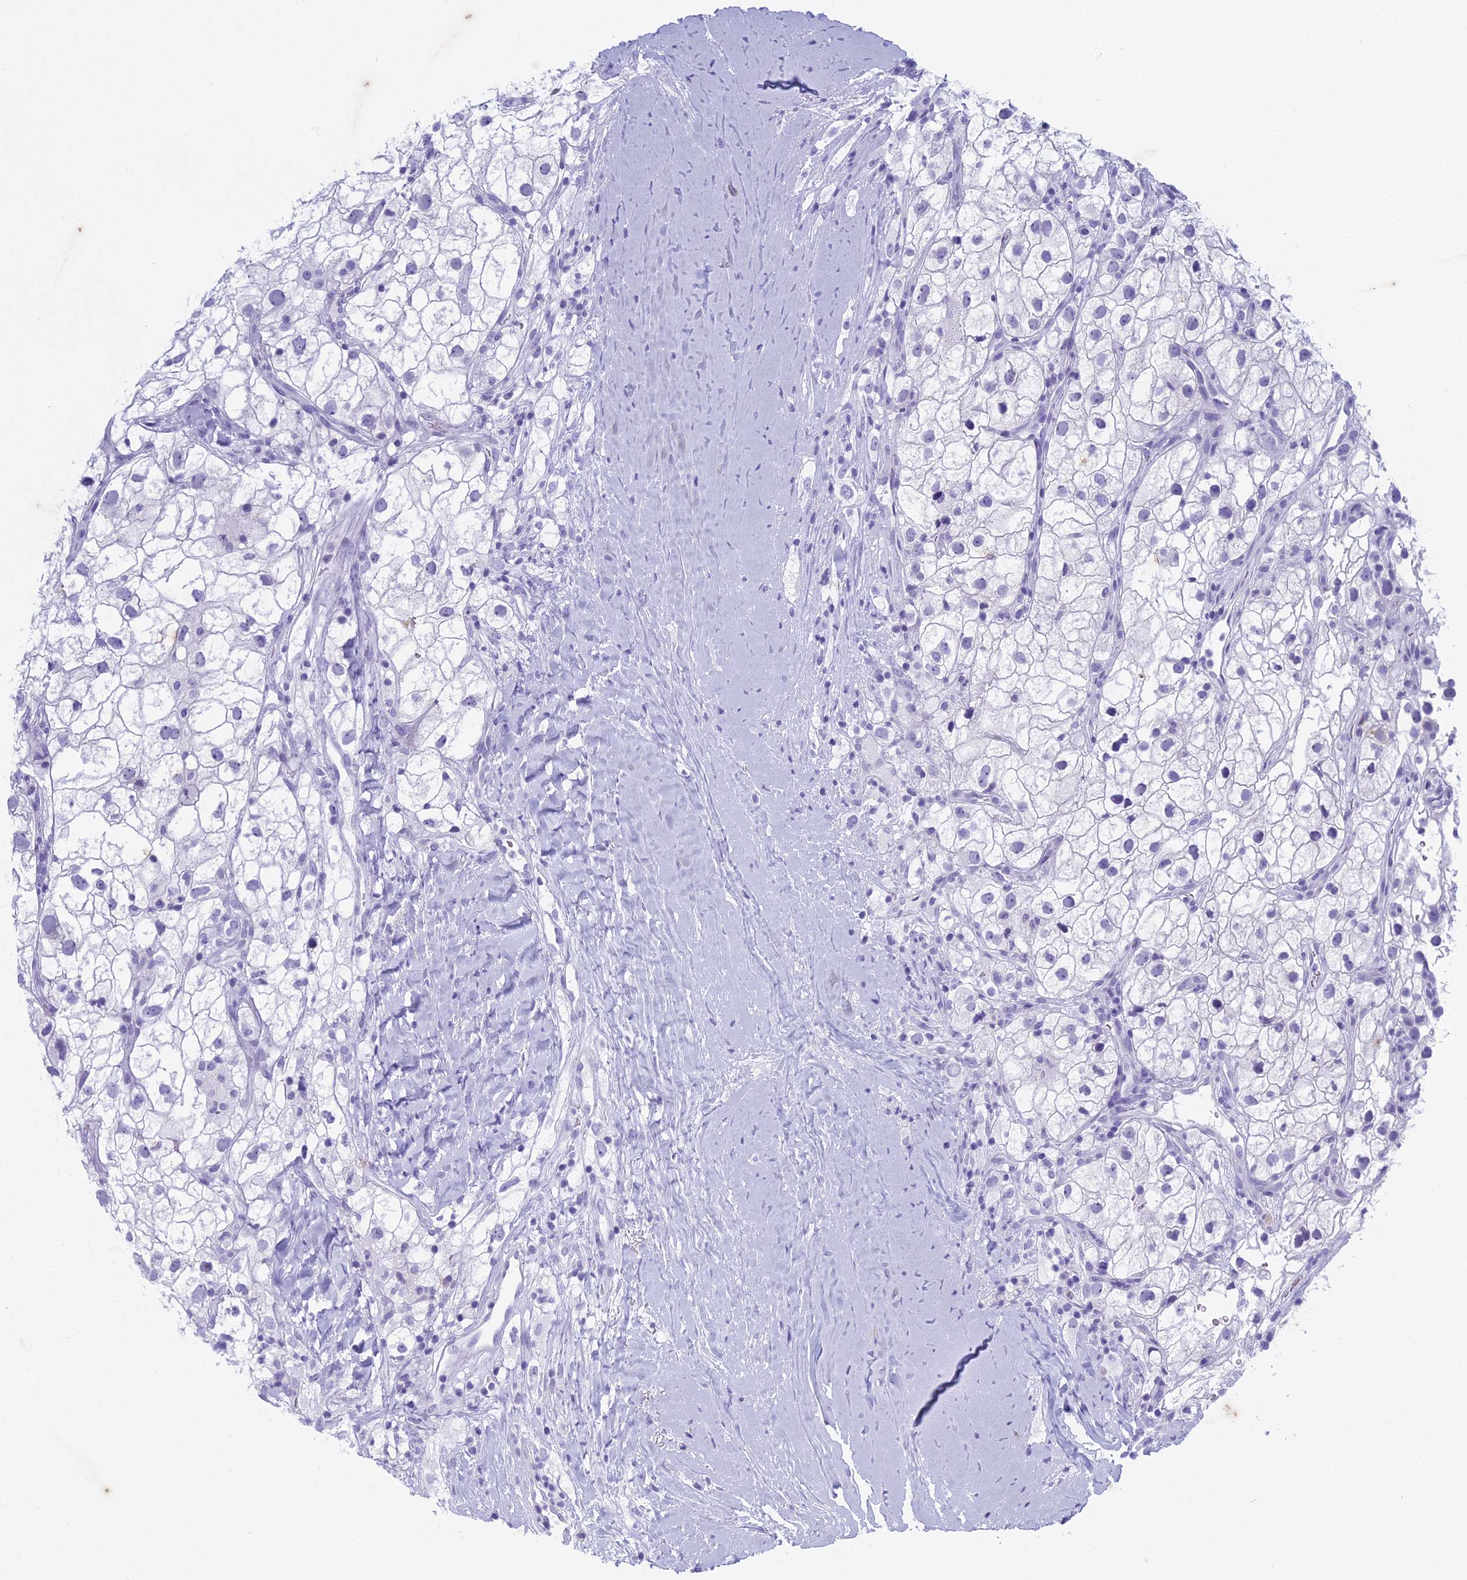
{"staining": {"intensity": "negative", "quantity": "none", "location": "none"}, "tissue": "renal cancer", "cell_type": "Tumor cells", "image_type": "cancer", "snomed": [{"axis": "morphology", "description": "Adenocarcinoma, NOS"}, {"axis": "topography", "description": "Kidney"}], "caption": "This image is of adenocarcinoma (renal) stained with immunohistochemistry to label a protein in brown with the nuclei are counter-stained blue. There is no positivity in tumor cells.", "gene": "HMGB4", "patient": {"sex": "male", "age": 59}}